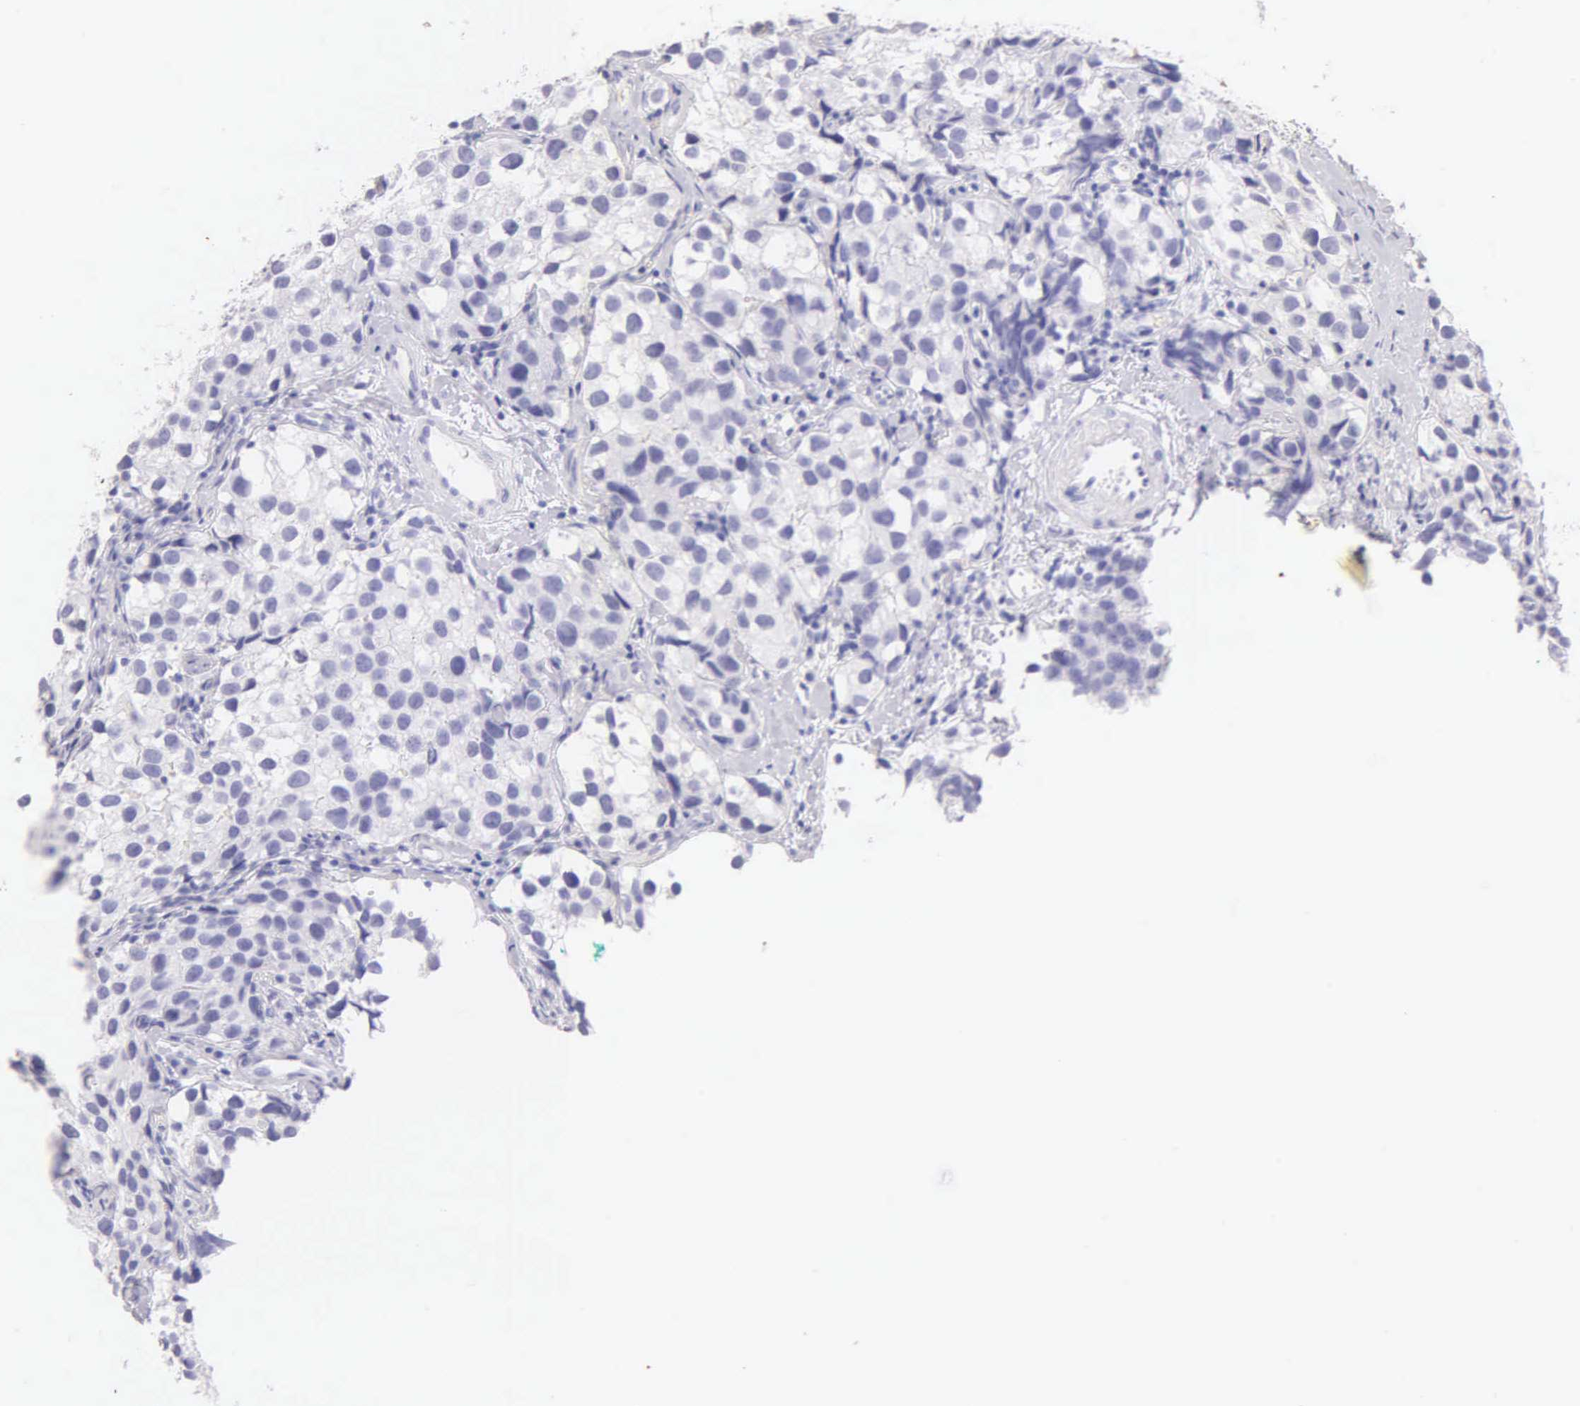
{"staining": {"intensity": "negative", "quantity": "none", "location": "none"}, "tissue": "testis cancer", "cell_type": "Tumor cells", "image_type": "cancer", "snomed": [{"axis": "morphology", "description": "Seminoma, NOS"}, {"axis": "topography", "description": "Testis"}], "caption": "There is no significant expression in tumor cells of testis cancer.", "gene": "KRT17", "patient": {"sex": "male", "age": 39}}